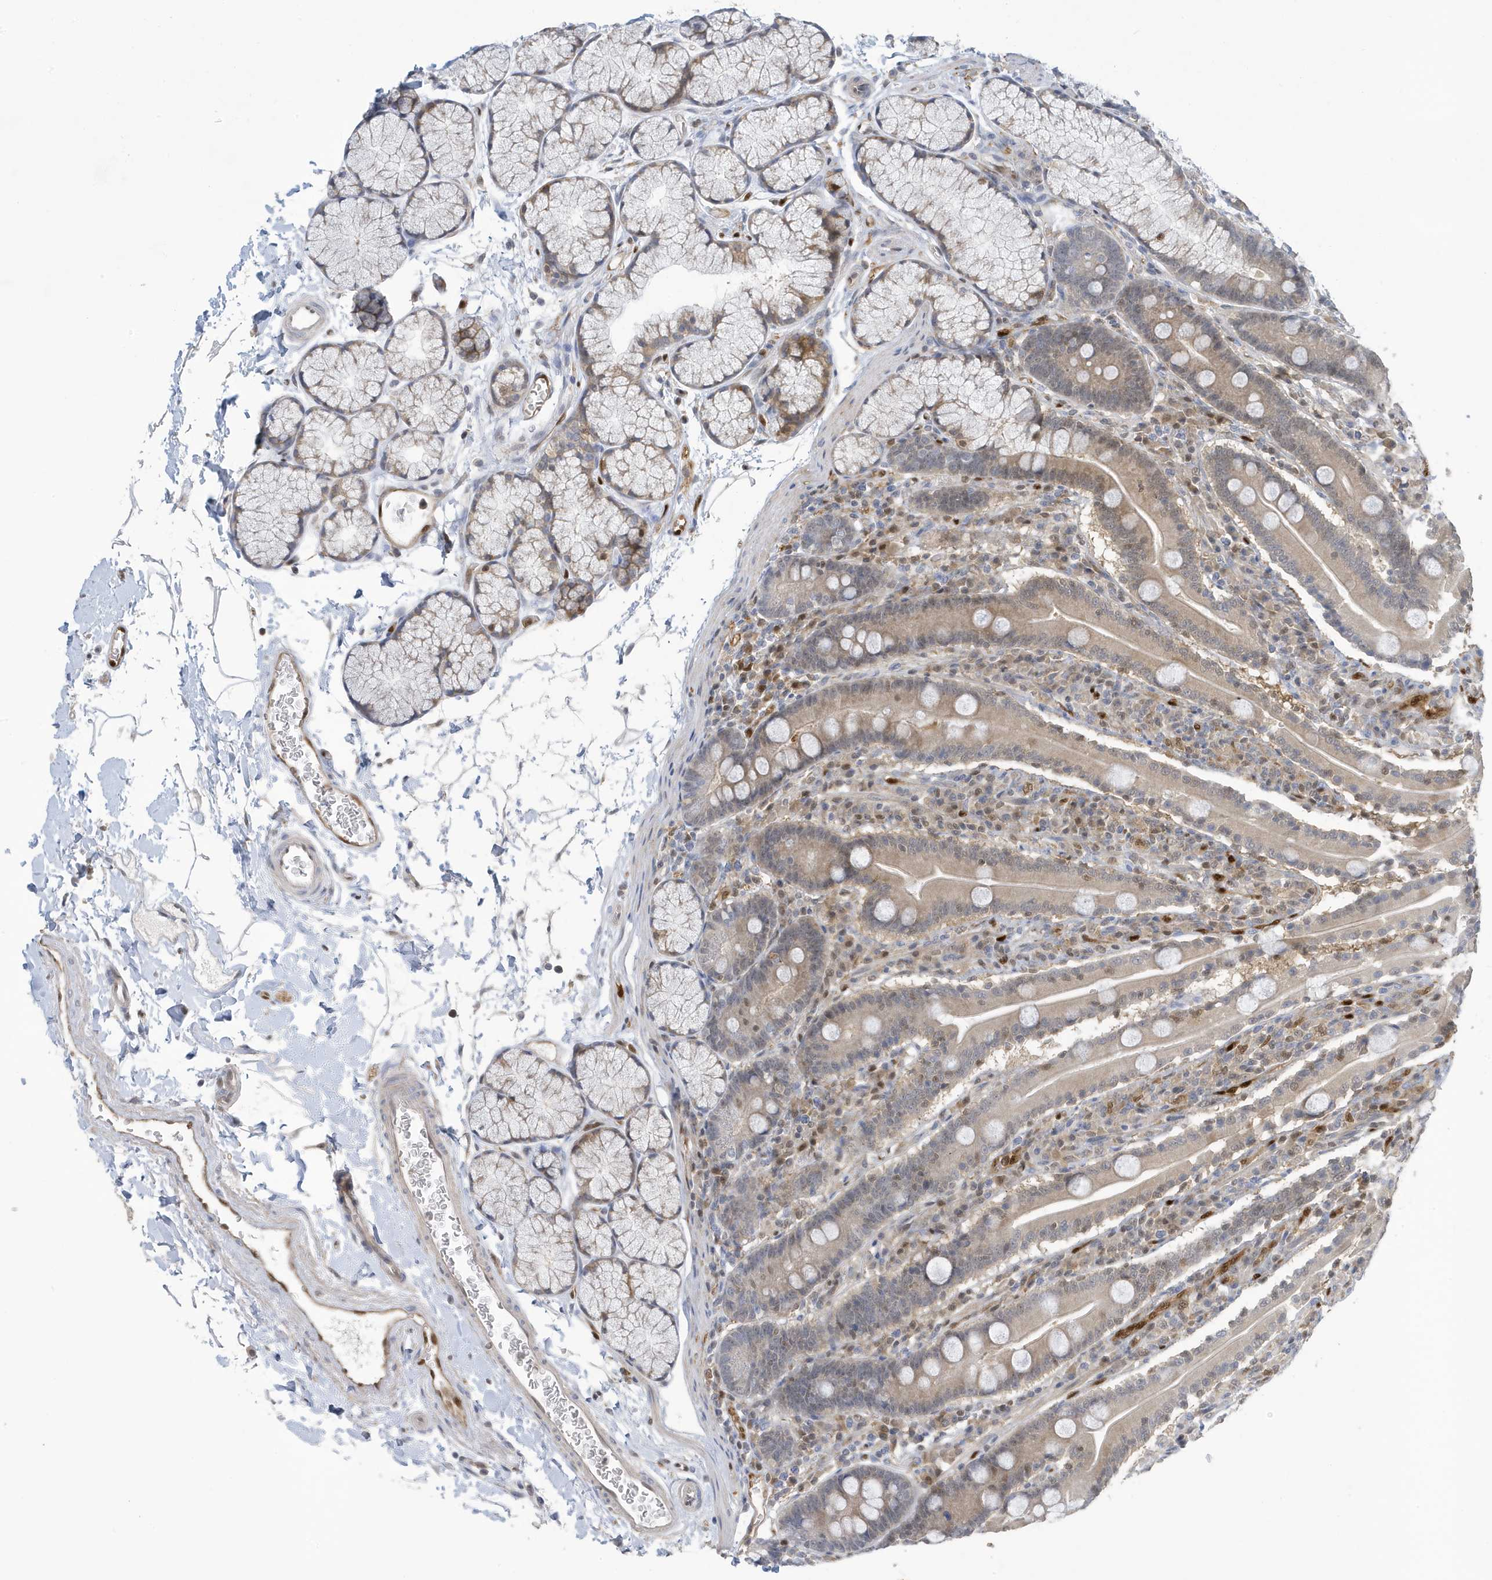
{"staining": {"intensity": "weak", "quantity": ">75%", "location": "cytoplasmic/membranous,nuclear"}, "tissue": "duodenum", "cell_type": "Glandular cells", "image_type": "normal", "snomed": [{"axis": "morphology", "description": "Normal tissue, NOS"}, {"axis": "topography", "description": "Duodenum"}], "caption": "The image displays immunohistochemical staining of unremarkable duodenum. There is weak cytoplasmic/membranous,nuclear staining is appreciated in approximately >75% of glandular cells.", "gene": "NCOA7", "patient": {"sex": "male", "age": 35}}